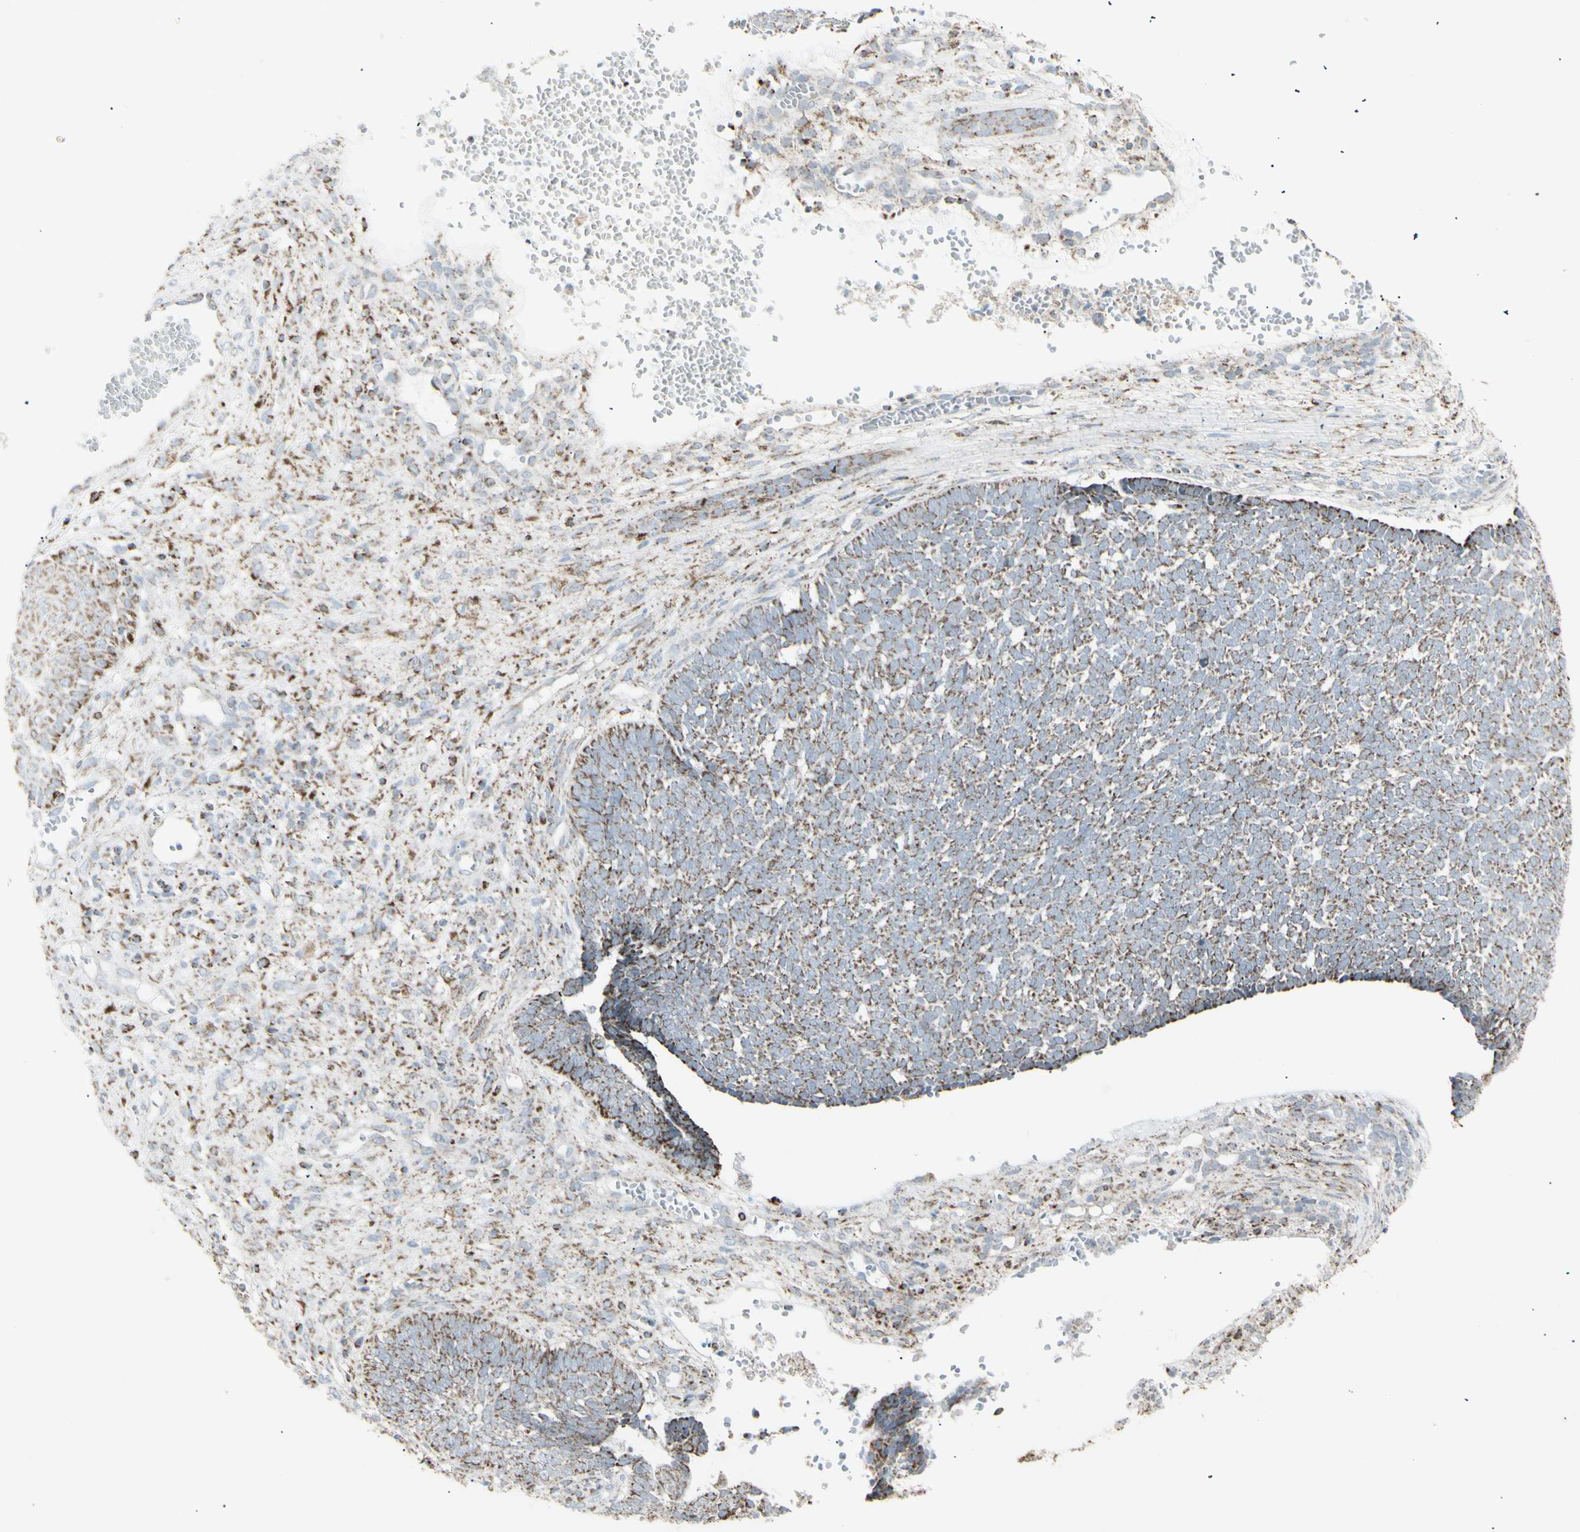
{"staining": {"intensity": "moderate", "quantity": "25%-75%", "location": "cytoplasmic/membranous"}, "tissue": "skin cancer", "cell_type": "Tumor cells", "image_type": "cancer", "snomed": [{"axis": "morphology", "description": "Basal cell carcinoma"}, {"axis": "topography", "description": "Skin"}], "caption": "IHC image of skin basal cell carcinoma stained for a protein (brown), which reveals medium levels of moderate cytoplasmic/membranous staining in approximately 25%-75% of tumor cells.", "gene": "PLGRKT", "patient": {"sex": "male", "age": 84}}